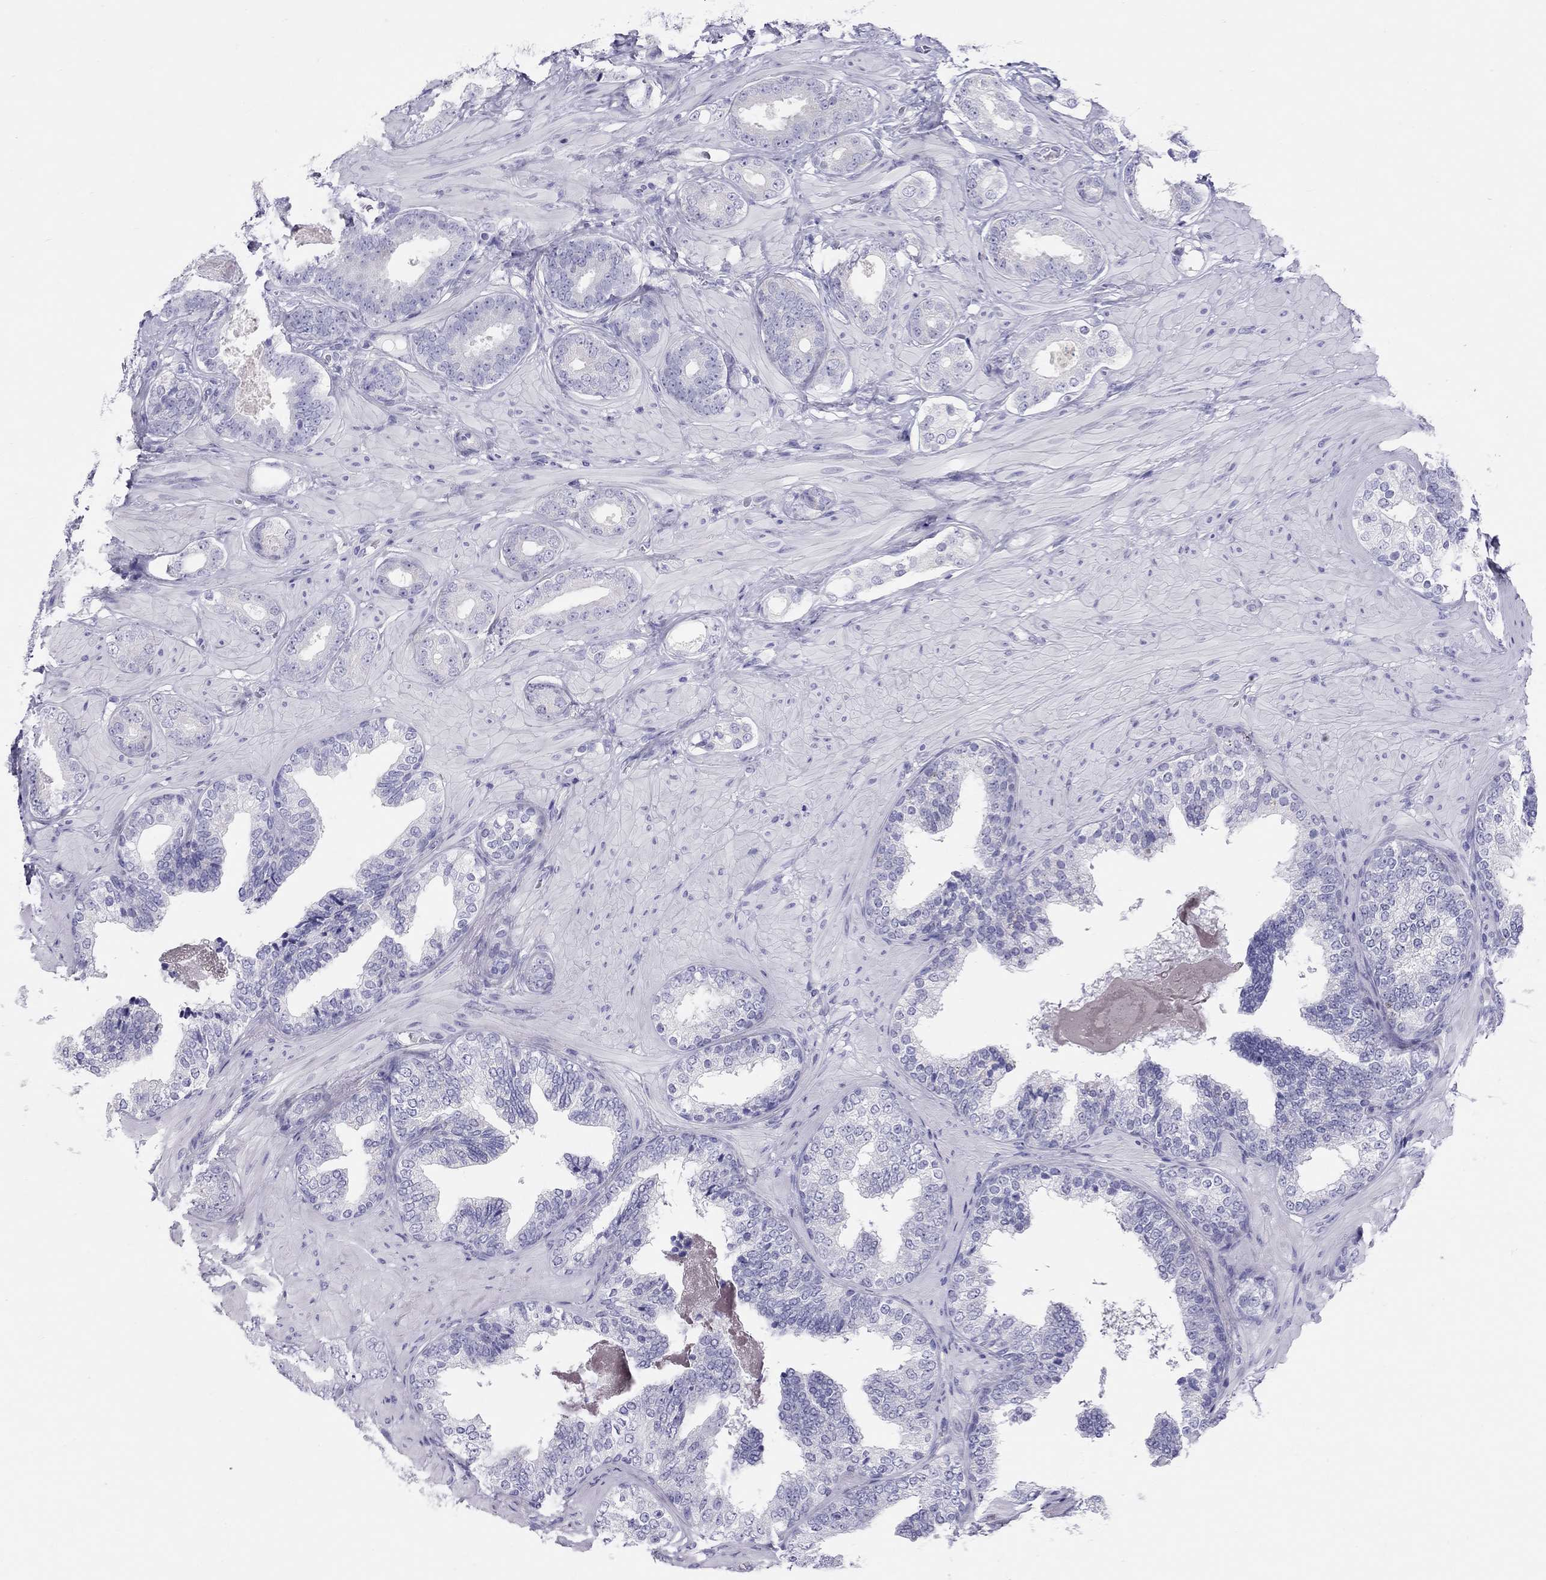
{"staining": {"intensity": "negative", "quantity": "none", "location": "none"}, "tissue": "prostate cancer", "cell_type": "Tumor cells", "image_type": "cancer", "snomed": [{"axis": "morphology", "description": "Adenocarcinoma, Low grade"}, {"axis": "topography", "description": "Prostate"}], "caption": "This is an immunohistochemistry micrograph of prostate adenocarcinoma (low-grade). There is no expression in tumor cells.", "gene": "PSMB11", "patient": {"sex": "male", "age": 60}}